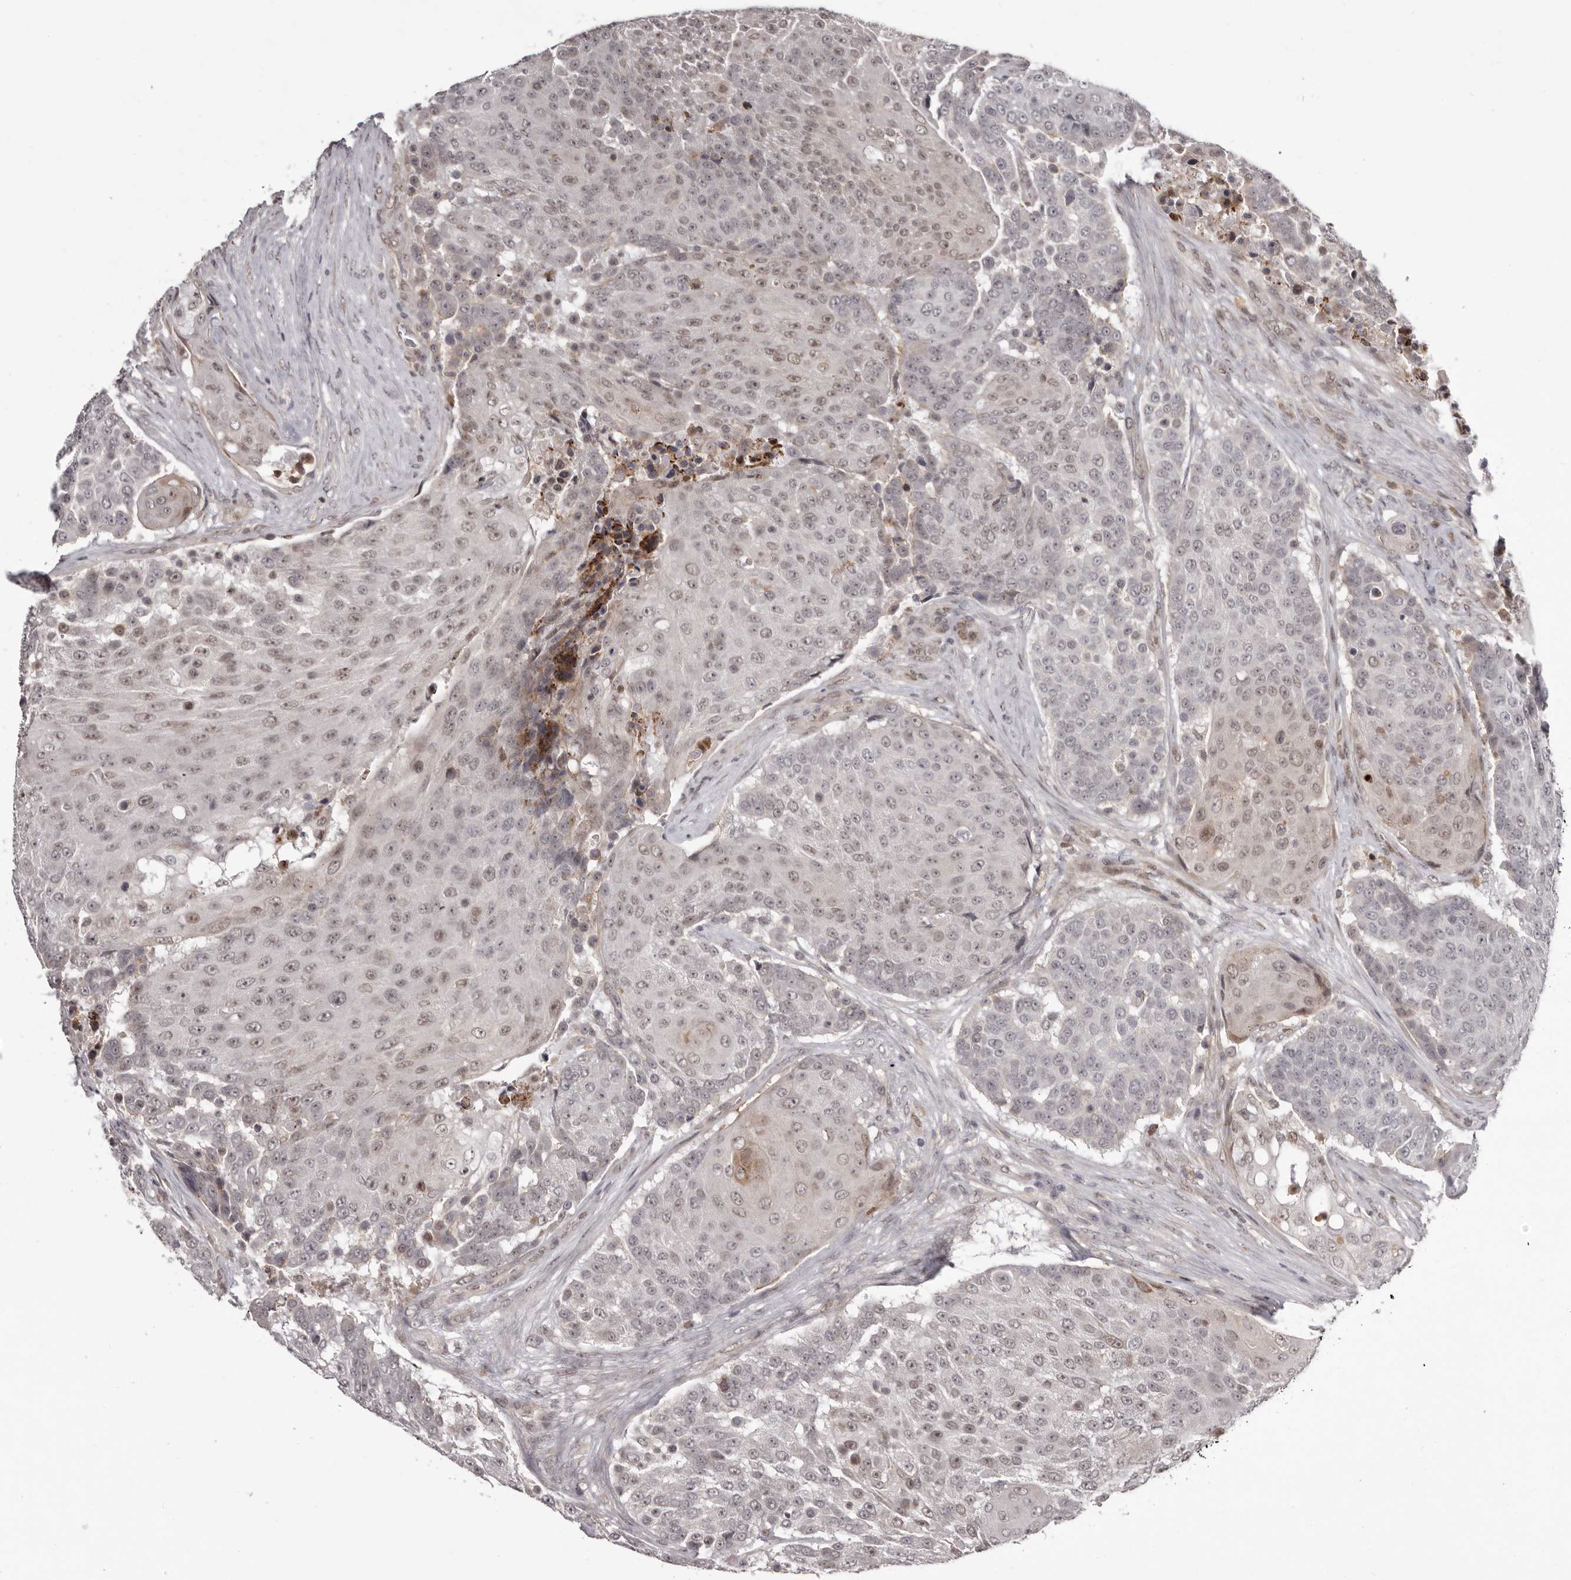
{"staining": {"intensity": "weak", "quantity": ">75%", "location": "nuclear"}, "tissue": "urothelial cancer", "cell_type": "Tumor cells", "image_type": "cancer", "snomed": [{"axis": "morphology", "description": "Urothelial carcinoma, High grade"}, {"axis": "topography", "description": "Urinary bladder"}], "caption": "Urothelial cancer was stained to show a protein in brown. There is low levels of weak nuclear positivity in about >75% of tumor cells.", "gene": "RNF2", "patient": {"sex": "female", "age": 63}}